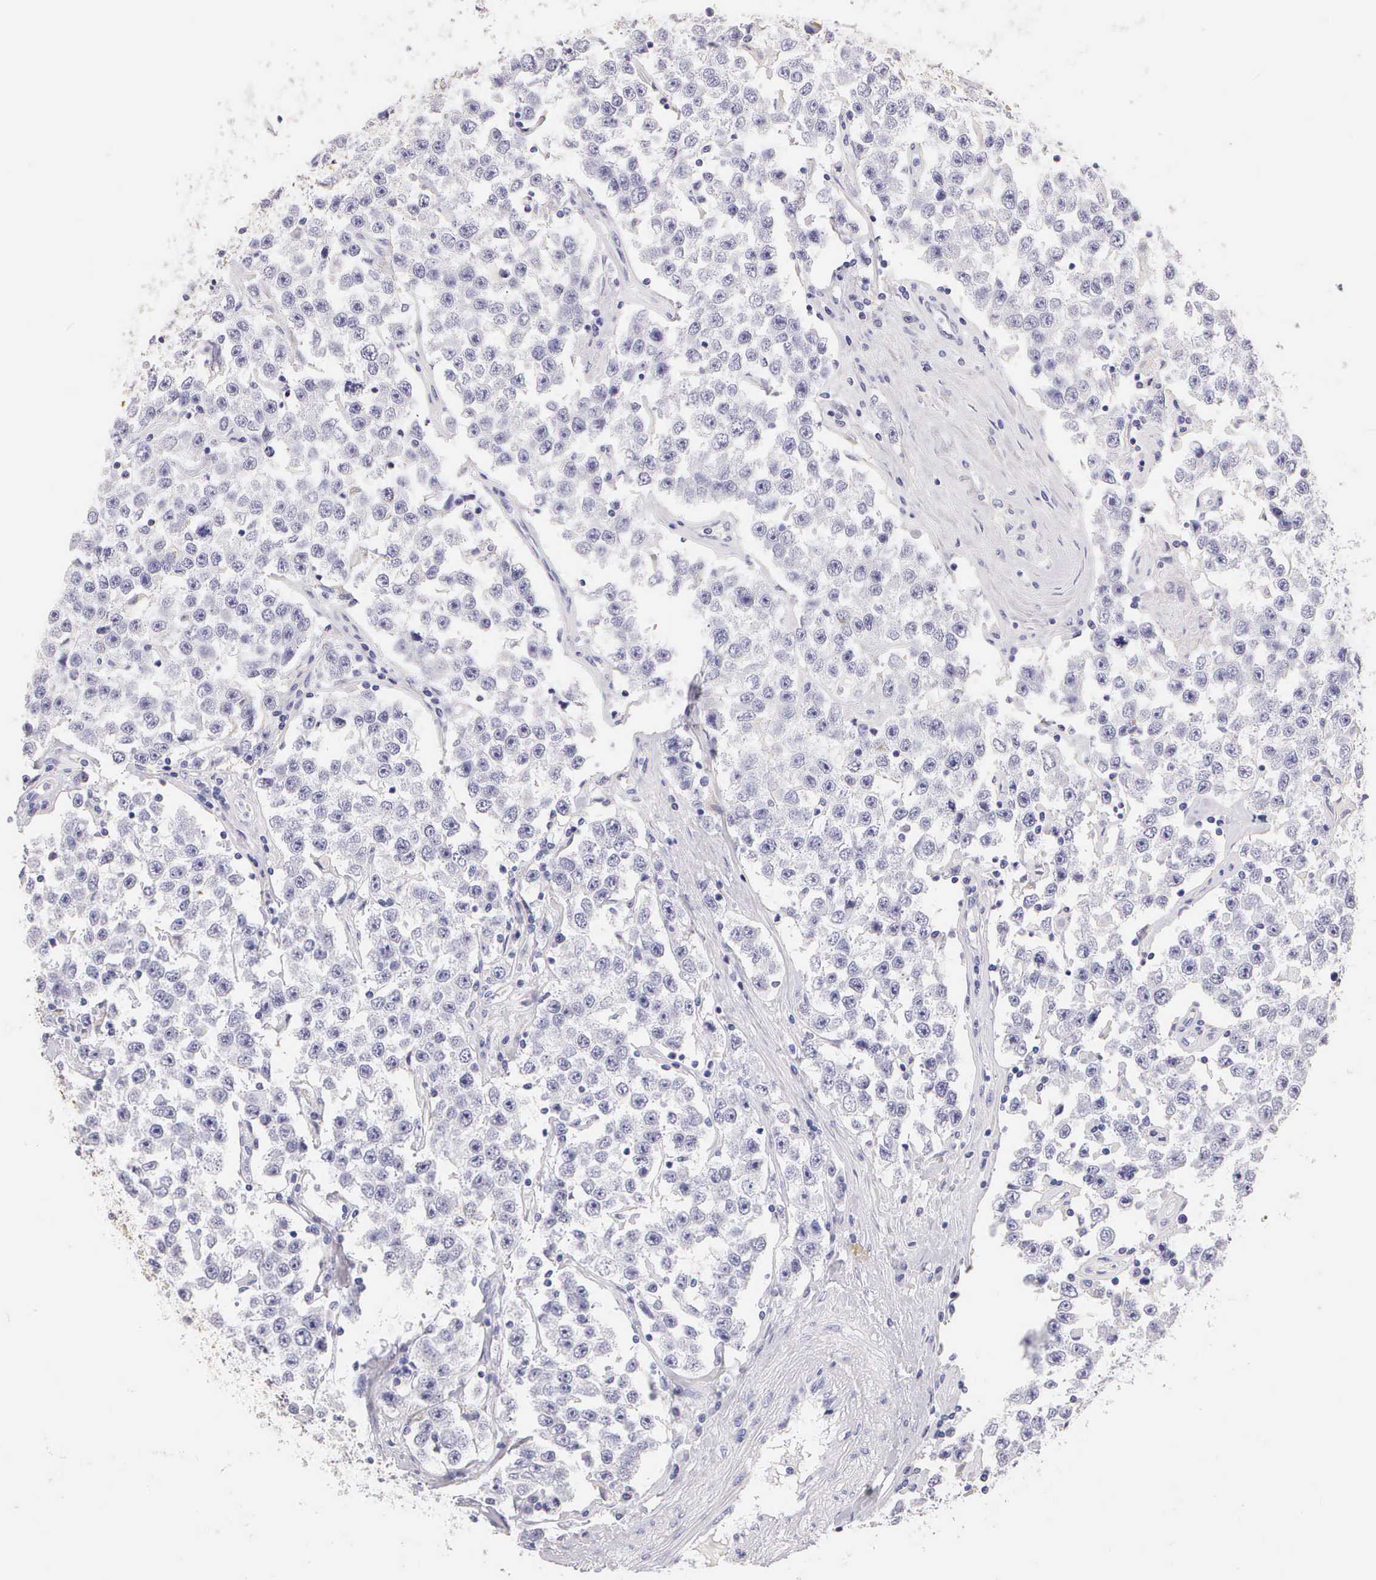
{"staining": {"intensity": "negative", "quantity": "none", "location": "none"}, "tissue": "testis cancer", "cell_type": "Tumor cells", "image_type": "cancer", "snomed": [{"axis": "morphology", "description": "Seminoma, NOS"}, {"axis": "topography", "description": "Testis"}], "caption": "Immunohistochemistry (IHC) of human testis cancer shows no expression in tumor cells. (Stains: DAB immunohistochemistry with hematoxylin counter stain, Microscopy: brightfield microscopy at high magnification).", "gene": "KRT17", "patient": {"sex": "male", "age": 52}}